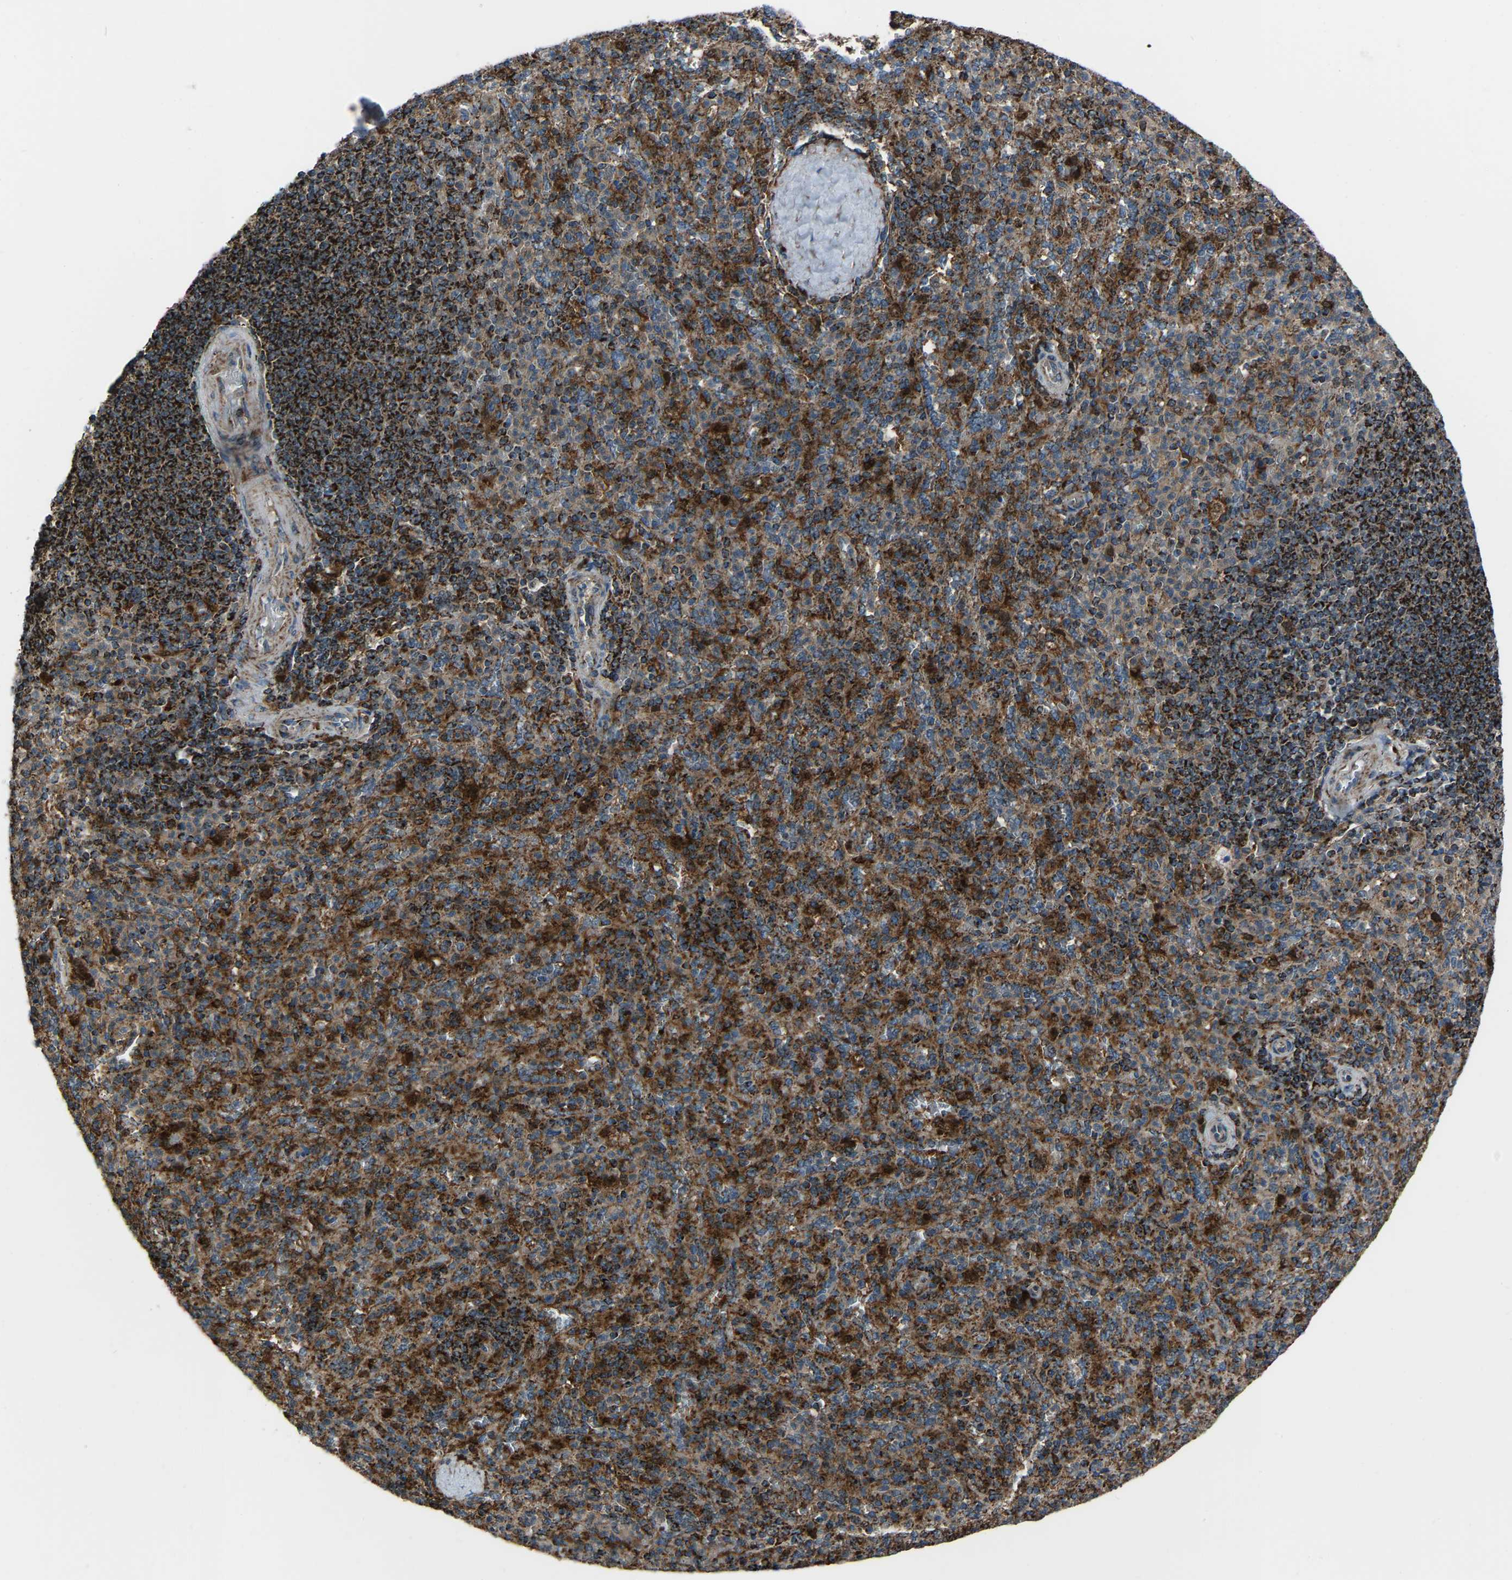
{"staining": {"intensity": "strong", "quantity": ">75%", "location": "cytoplasmic/membranous"}, "tissue": "spleen", "cell_type": "Cells in red pulp", "image_type": "normal", "snomed": [{"axis": "morphology", "description": "Normal tissue, NOS"}, {"axis": "topography", "description": "Spleen"}], "caption": "Immunohistochemical staining of benign human spleen exhibits strong cytoplasmic/membranous protein staining in approximately >75% of cells in red pulp. Nuclei are stained in blue.", "gene": "AKR1A1", "patient": {"sex": "male", "age": 36}}